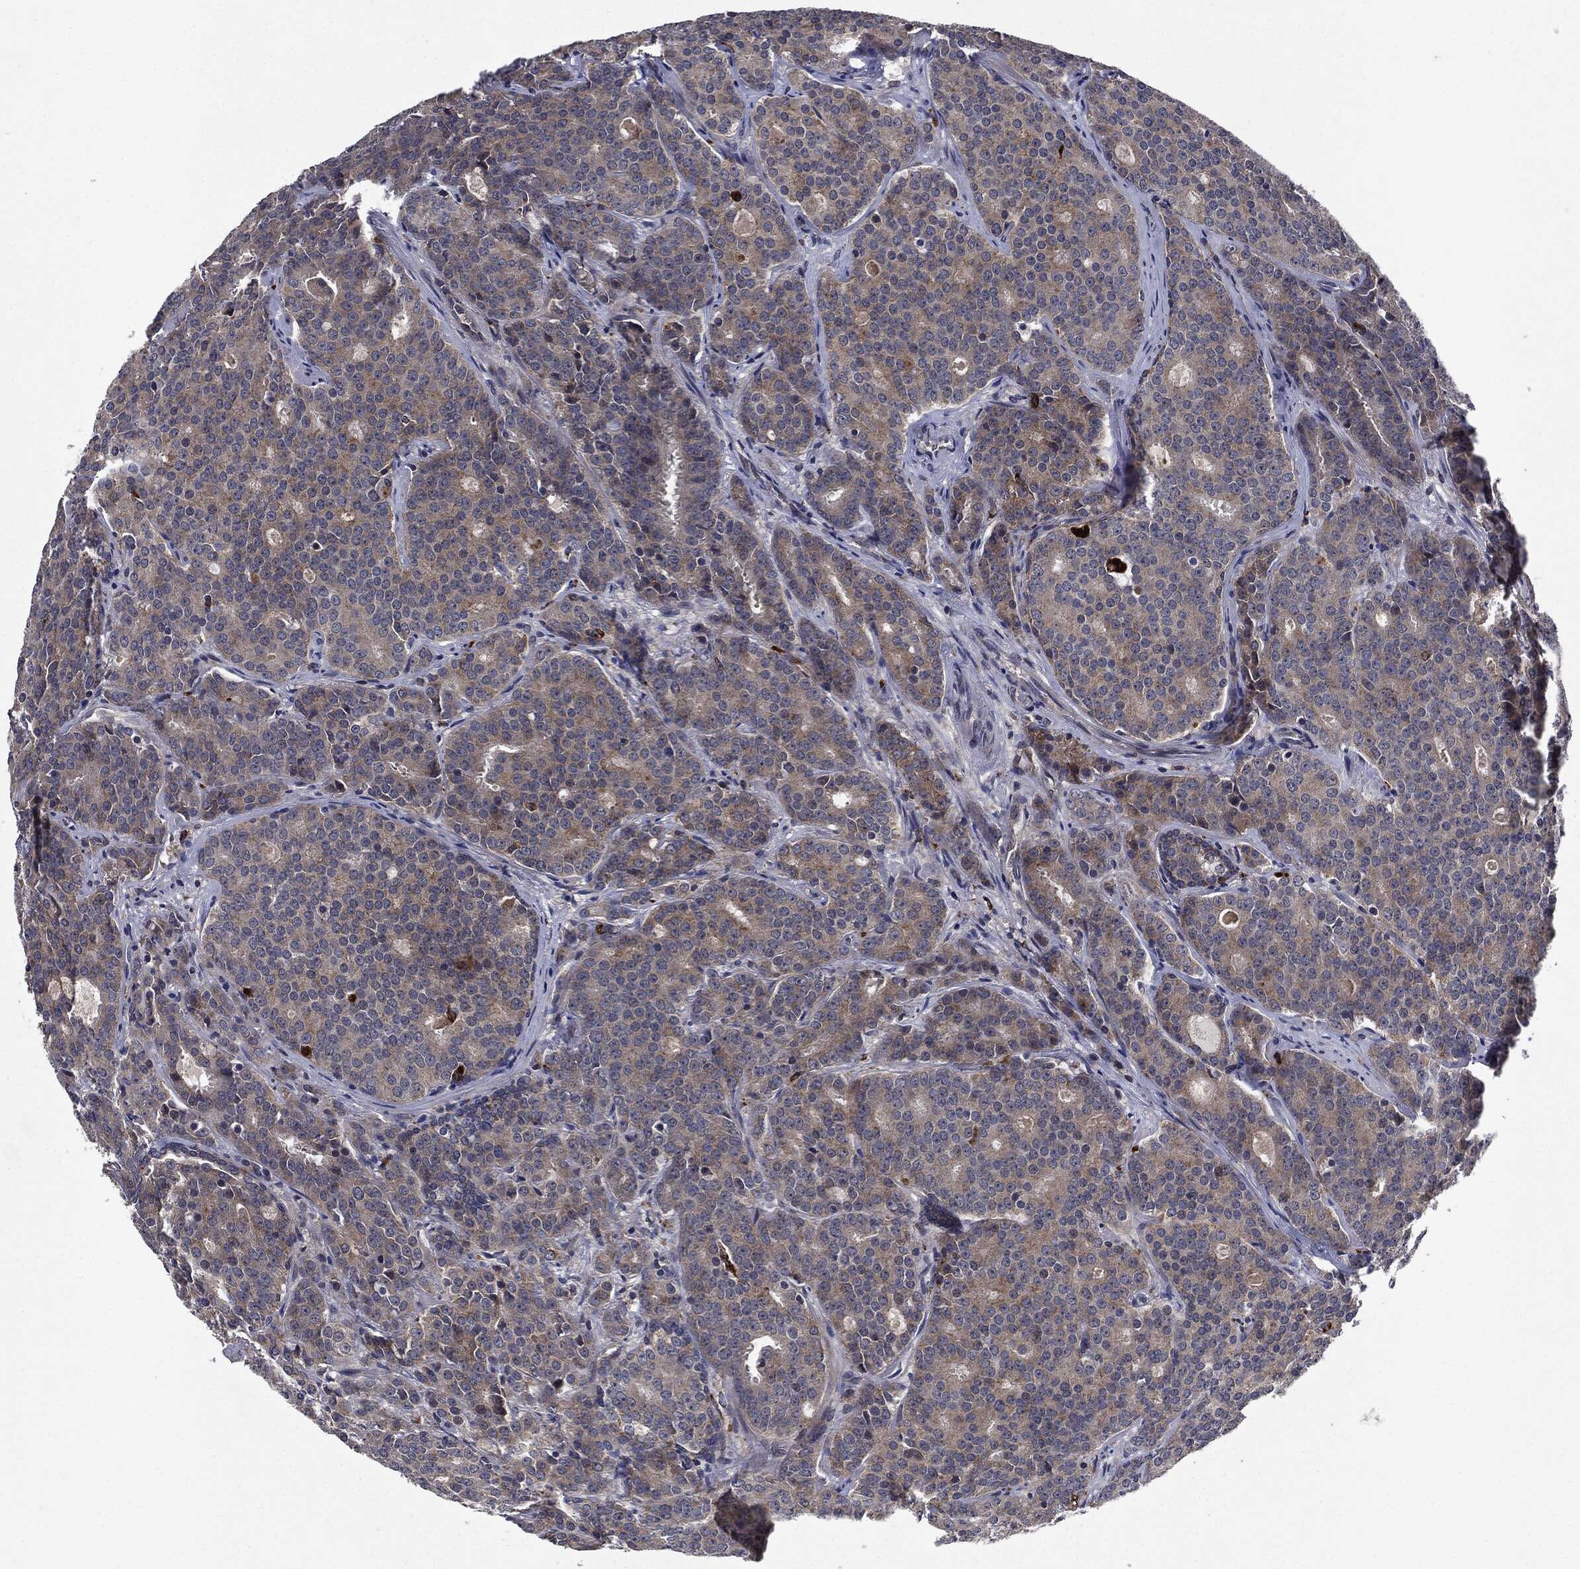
{"staining": {"intensity": "moderate", "quantity": "25%-75%", "location": "cytoplasmic/membranous"}, "tissue": "prostate cancer", "cell_type": "Tumor cells", "image_type": "cancer", "snomed": [{"axis": "morphology", "description": "Adenocarcinoma, NOS"}, {"axis": "topography", "description": "Prostate"}], "caption": "Prostate cancer (adenocarcinoma) stained with a protein marker exhibits moderate staining in tumor cells.", "gene": "SLC31A2", "patient": {"sex": "male", "age": 71}}